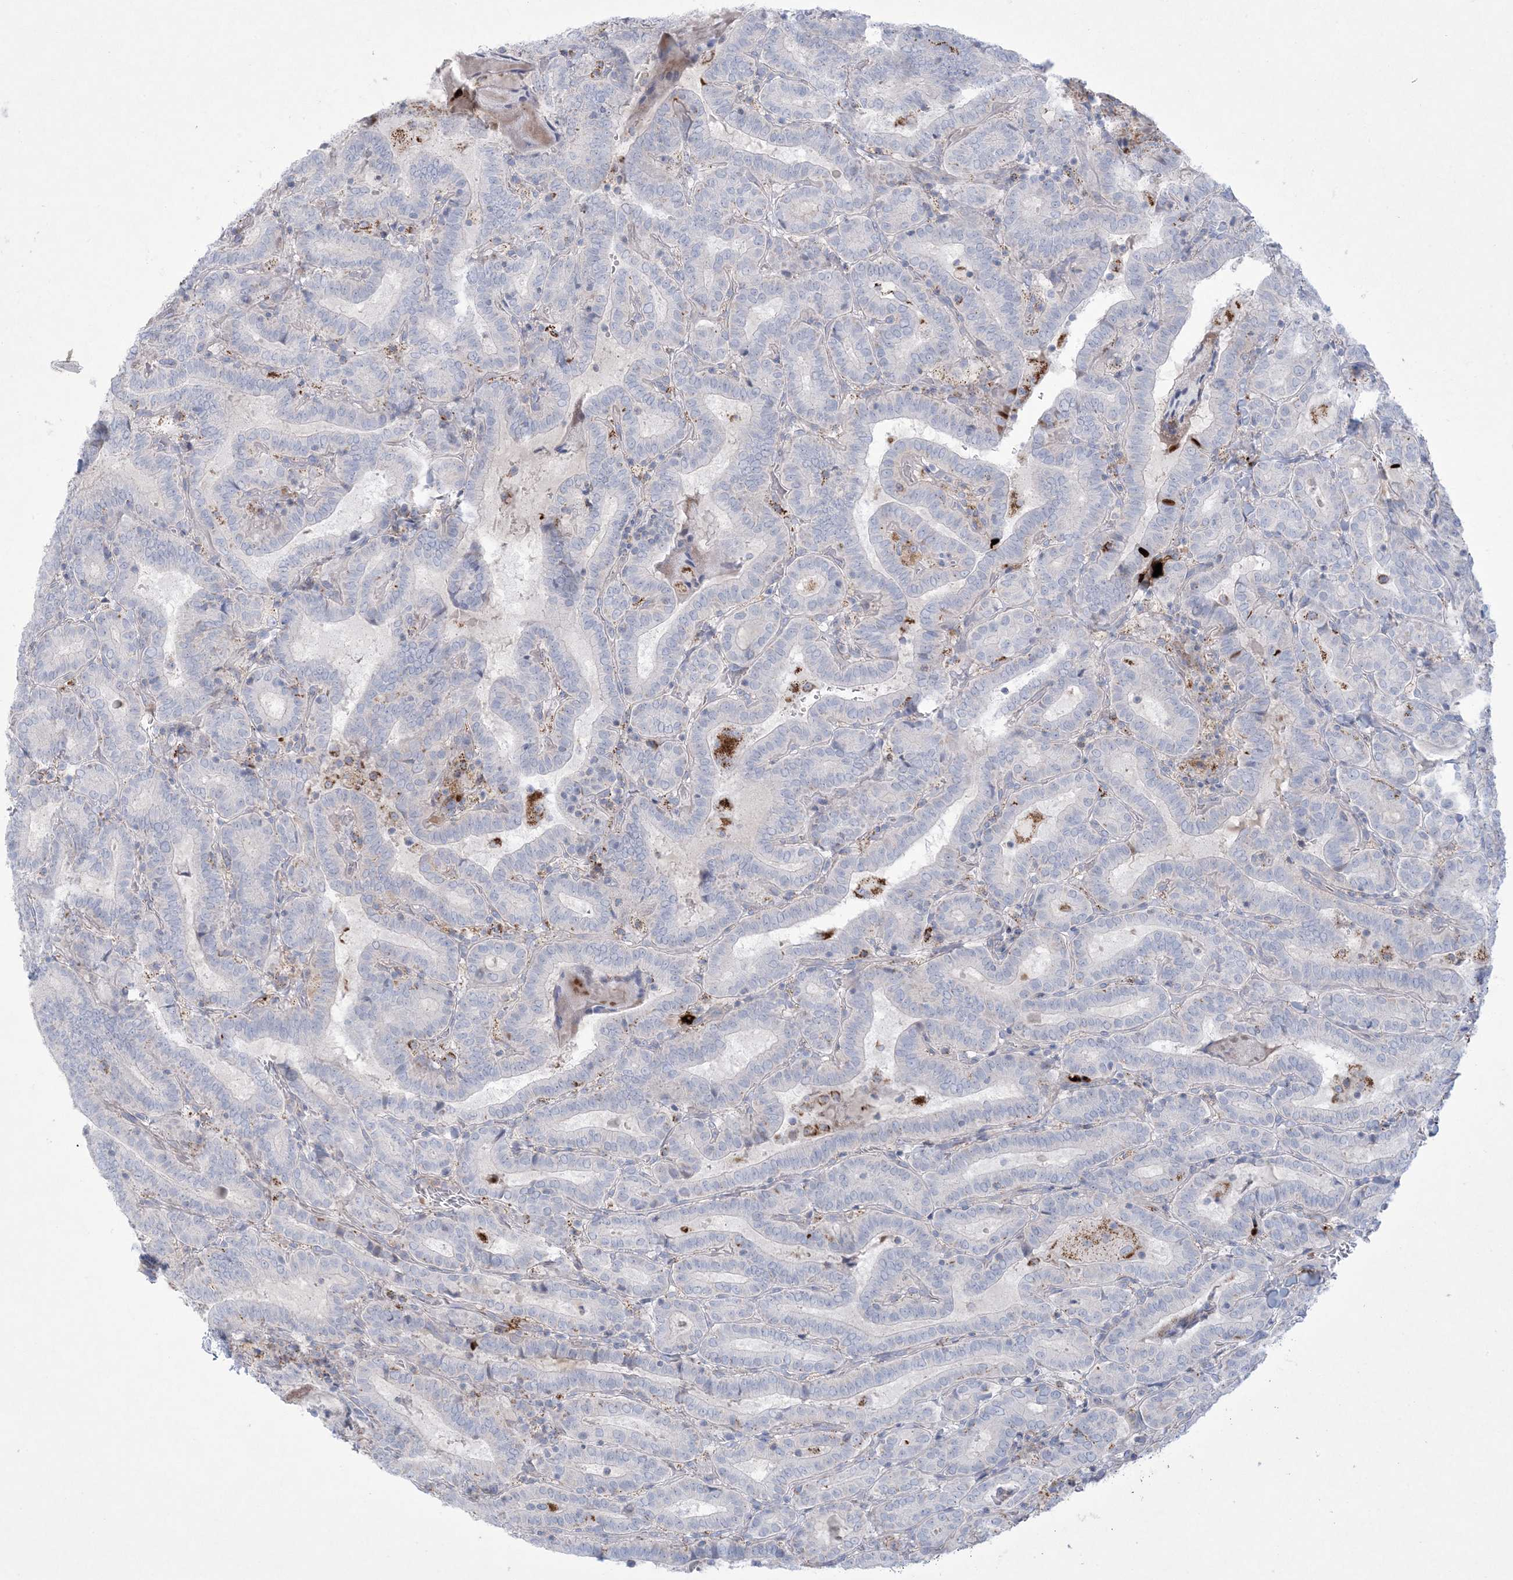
{"staining": {"intensity": "negative", "quantity": "none", "location": "none"}, "tissue": "thyroid cancer", "cell_type": "Tumor cells", "image_type": "cancer", "snomed": [{"axis": "morphology", "description": "Papillary adenocarcinoma, NOS"}, {"axis": "topography", "description": "Thyroid gland"}], "caption": "This is an IHC image of thyroid cancer. There is no expression in tumor cells.", "gene": "KCTD6", "patient": {"sex": "female", "age": 72}}